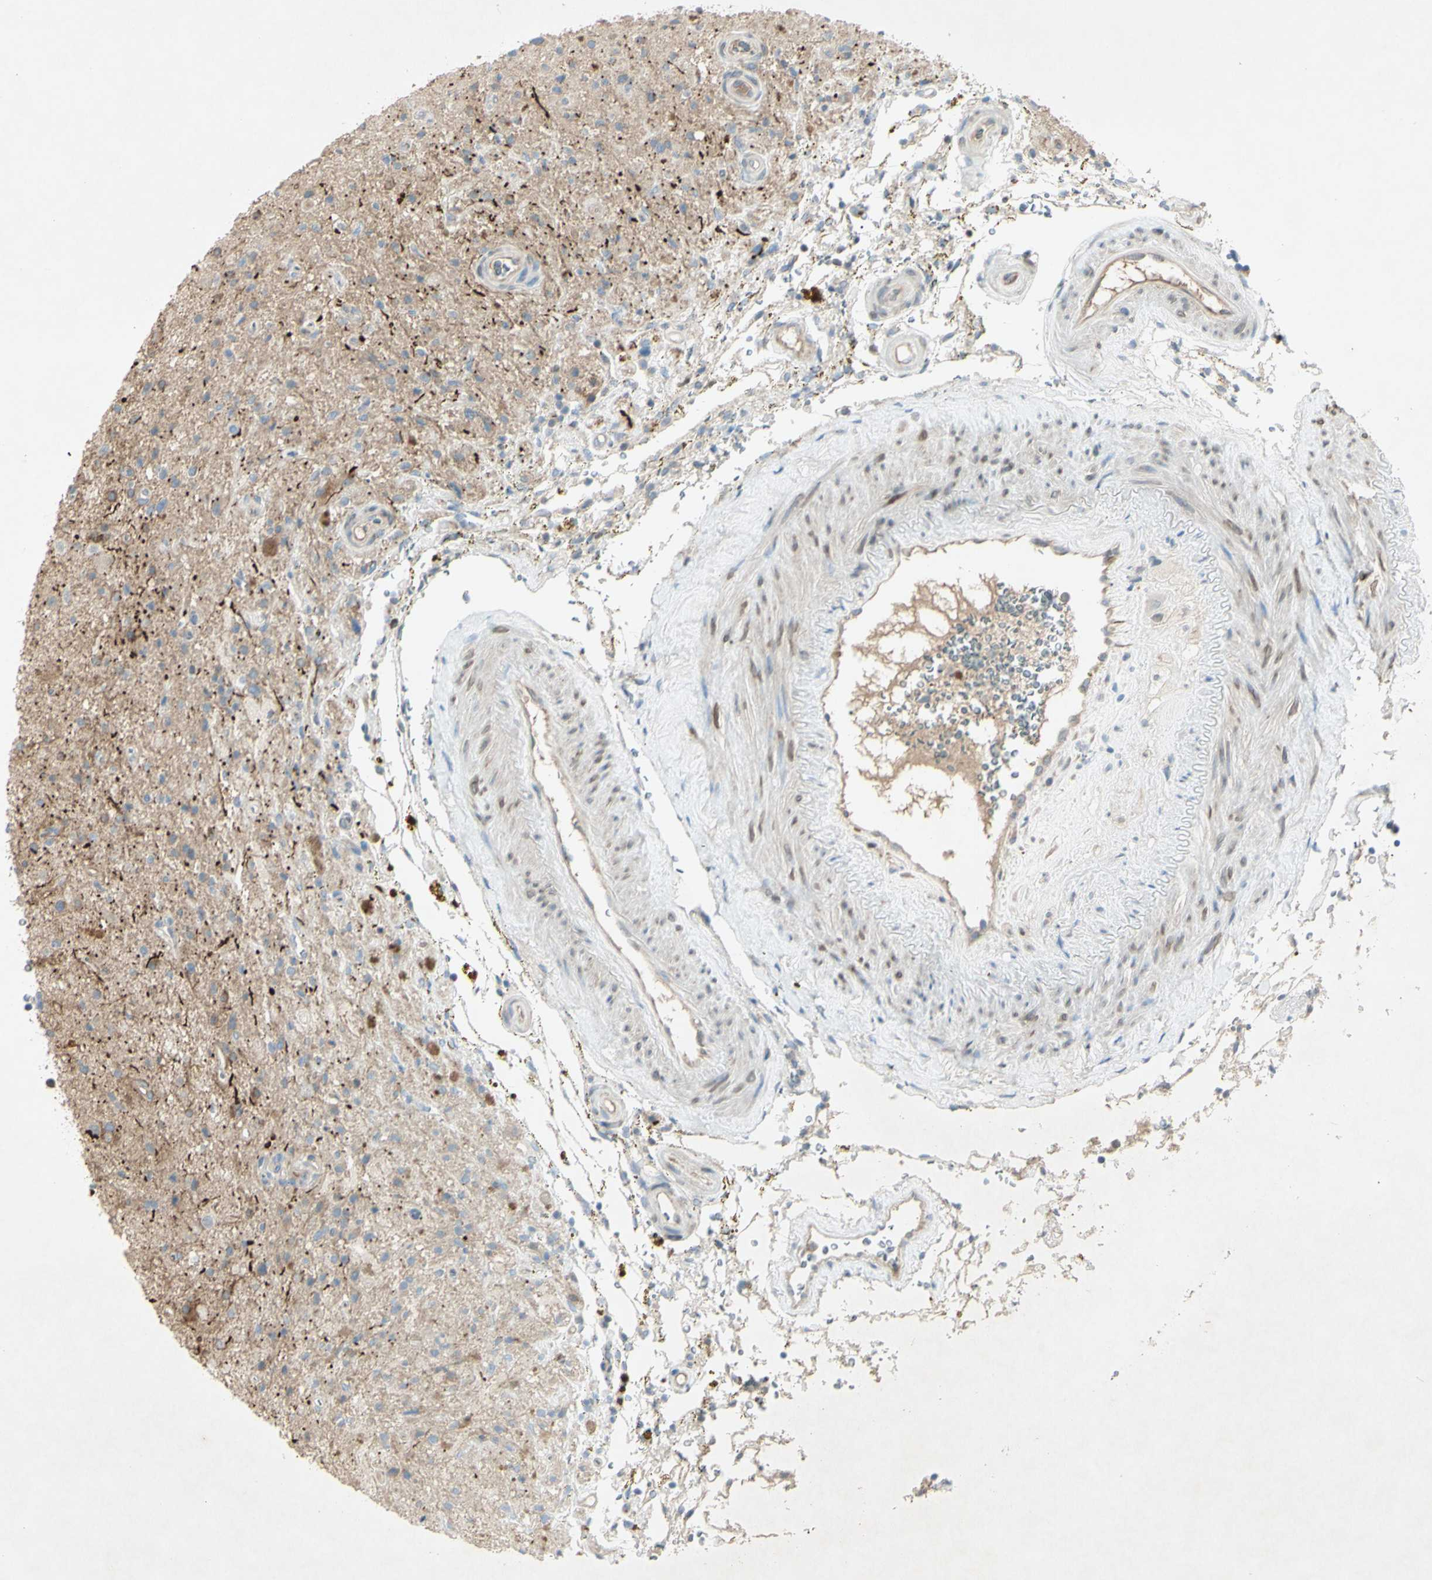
{"staining": {"intensity": "moderate", "quantity": ">75%", "location": "cytoplasmic/membranous"}, "tissue": "glioma", "cell_type": "Tumor cells", "image_type": "cancer", "snomed": [{"axis": "morphology", "description": "Glioma, malignant, High grade"}, {"axis": "topography", "description": "Brain"}], "caption": "Glioma was stained to show a protein in brown. There is medium levels of moderate cytoplasmic/membranous expression in about >75% of tumor cells. The staining was performed using DAB (3,3'-diaminobenzidine), with brown indicating positive protein expression. Nuclei are stained blue with hematoxylin.", "gene": "C1orf159", "patient": {"sex": "male", "age": 33}}